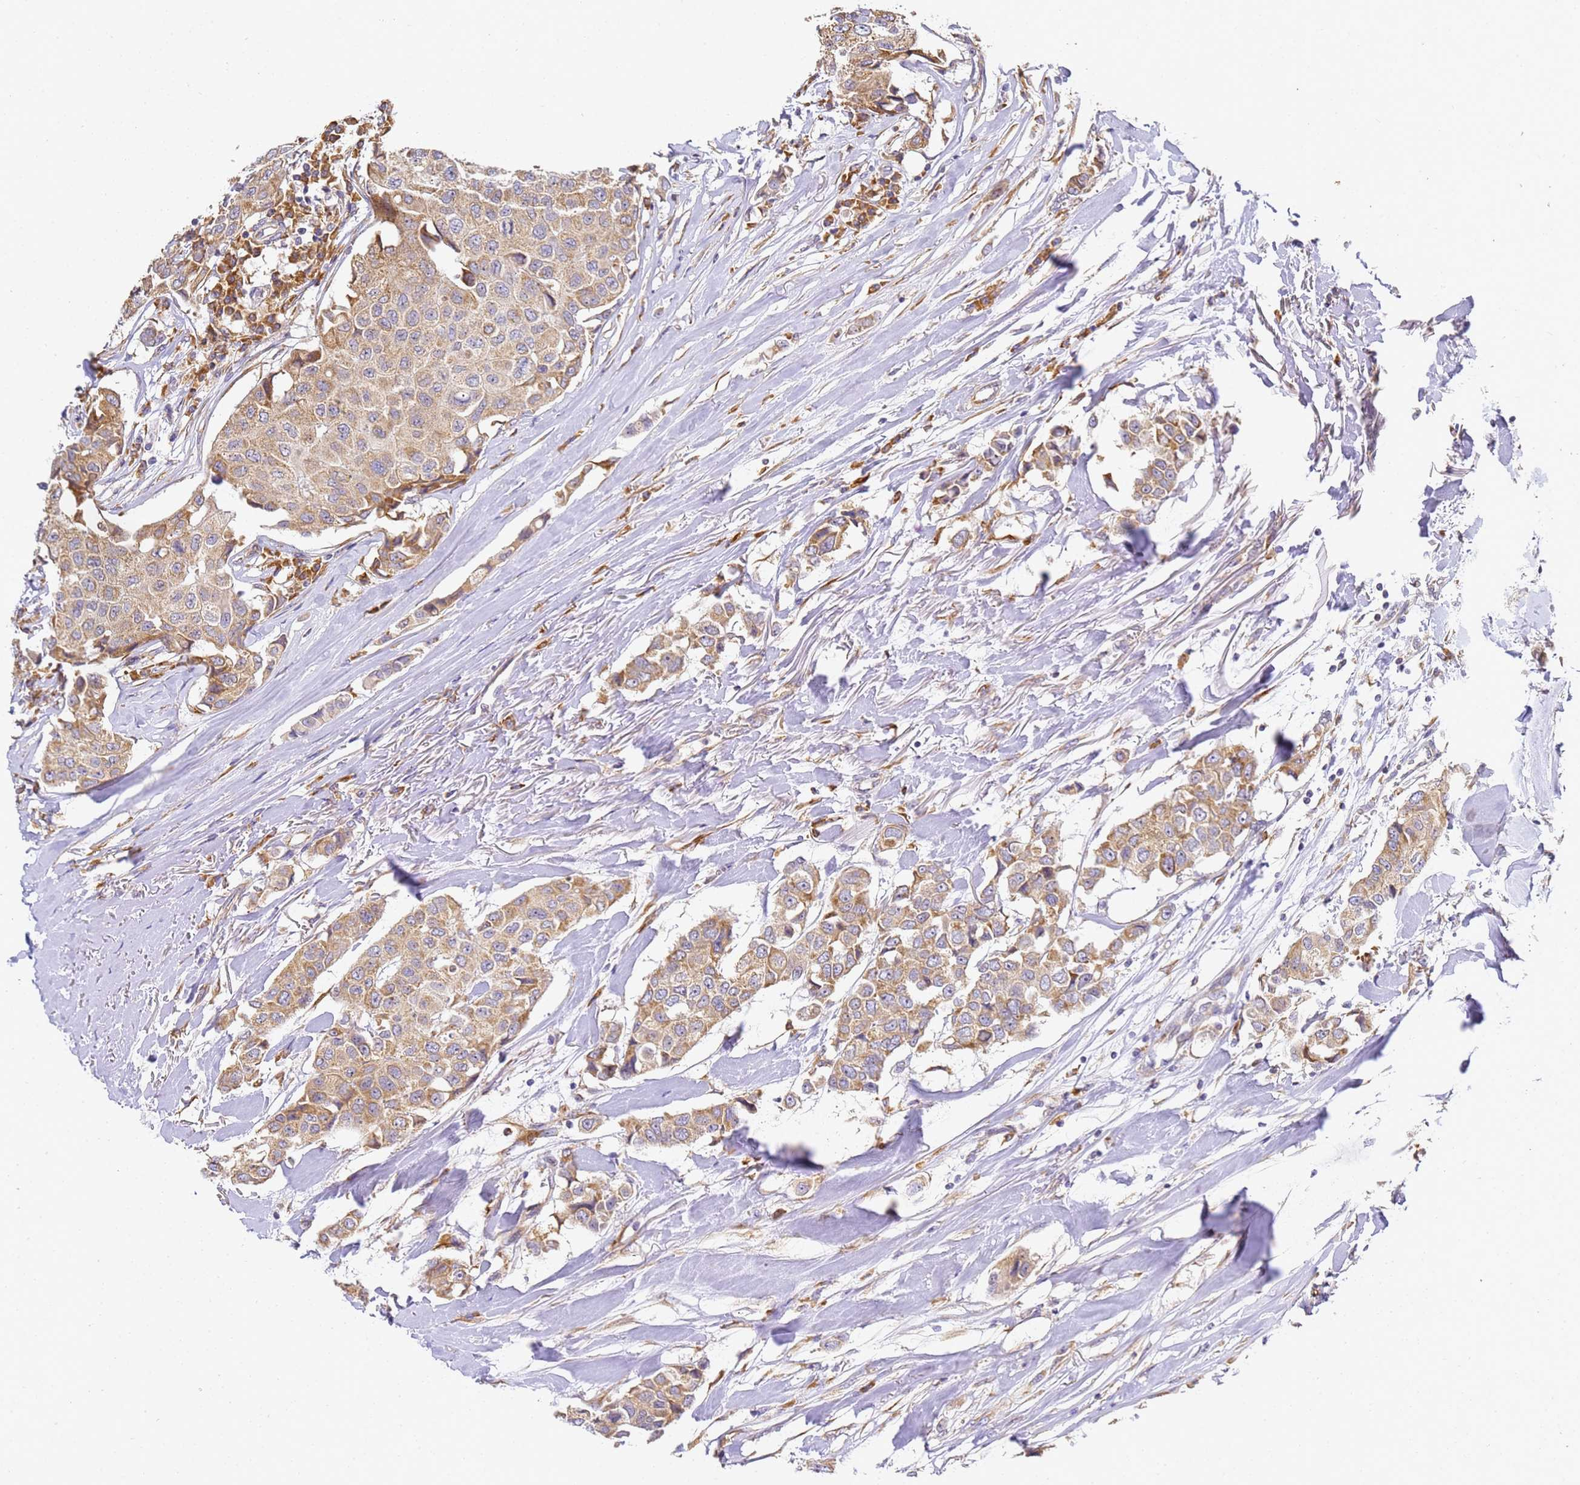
{"staining": {"intensity": "moderate", "quantity": ">75%", "location": "cytoplasmic/membranous"}, "tissue": "breast cancer", "cell_type": "Tumor cells", "image_type": "cancer", "snomed": [{"axis": "morphology", "description": "Duct carcinoma"}, {"axis": "topography", "description": "Breast"}], "caption": "Immunohistochemistry (IHC) histopathology image of neoplastic tissue: infiltrating ductal carcinoma (breast) stained using immunohistochemistry (IHC) exhibits medium levels of moderate protein expression localized specifically in the cytoplasmic/membranous of tumor cells, appearing as a cytoplasmic/membranous brown color.", "gene": "RPL13A", "patient": {"sex": "female", "age": 80}}